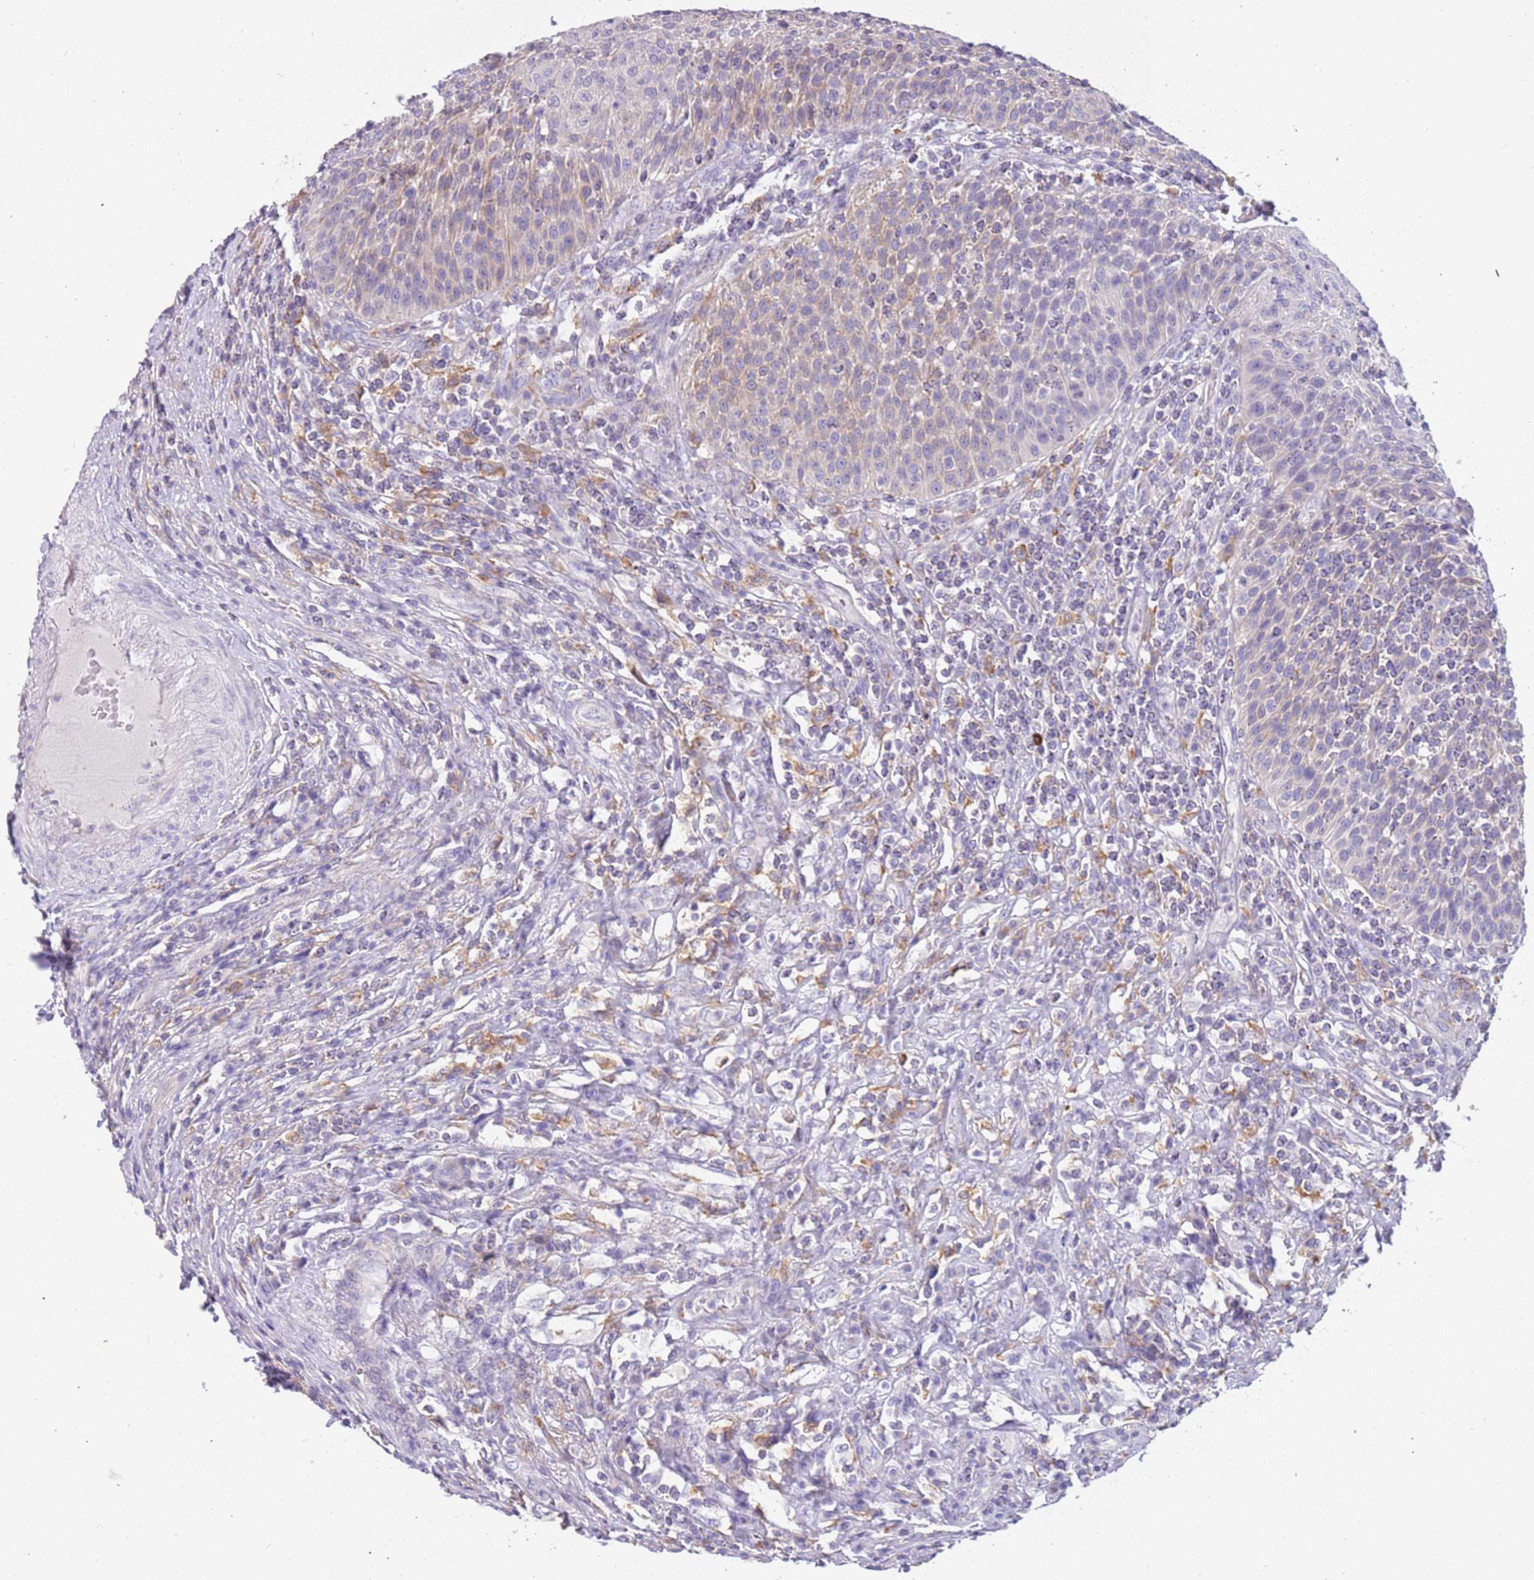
{"staining": {"intensity": "moderate", "quantity": "<25%", "location": "cytoplasmic/membranous"}, "tissue": "urothelial cancer", "cell_type": "Tumor cells", "image_type": "cancer", "snomed": [{"axis": "morphology", "description": "Urothelial carcinoma, High grade"}, {"axis": "topography", "description": "Urinary bladder"}], "caption": "Immunohistochemistry (IHC) micrograph of human urothelial cancer stained for a protein (brown), which shows low levels of moderate cytoplasmic/membranous staining in approximately <25% of tumor cells.", "gene": "RHCG", "patient": {"sex": "female", "age": 70}}